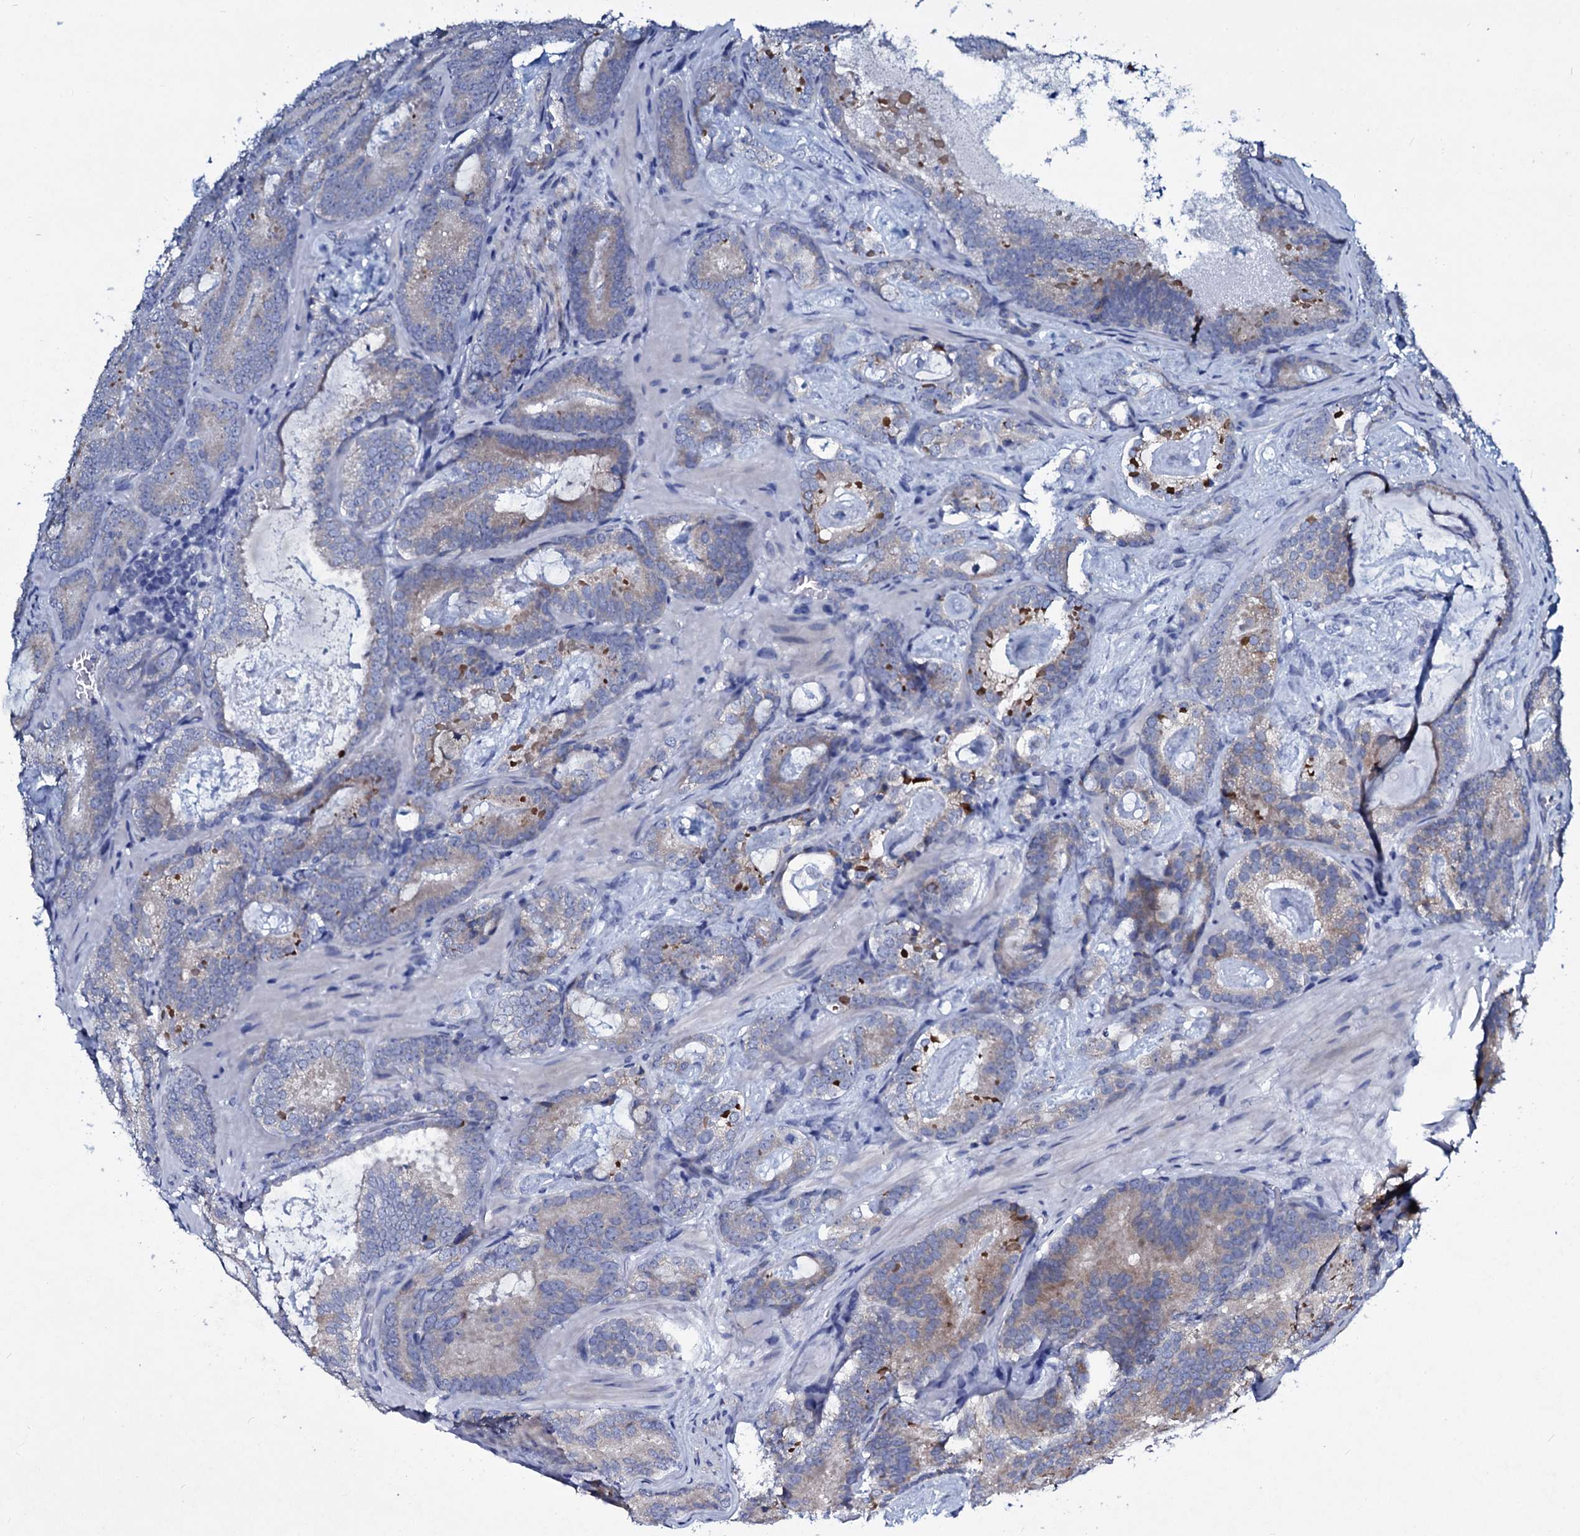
{"staining": {"intensity": "weak", "quantity": "<25%", "location": "cytoplasmic/membranous"}, "tissue": "prostate cancer", "cell_type": "Tumor cells", "image_type": "cancer", "snomed": [{"axis": "morphology", "description": "Adenocarcinoma, Low grade"}, {"axis": "topography", "description": "Prostate"}], "caption": "IHC photomicrograph of neoplastic tissue: human prostate cancer (low-grade adenocarcinoma) stained with DAB exhibits no significant protein staining in tumor cells.", "gene": "TPGS2", "patient": {"sex": "male", "age": 60}}